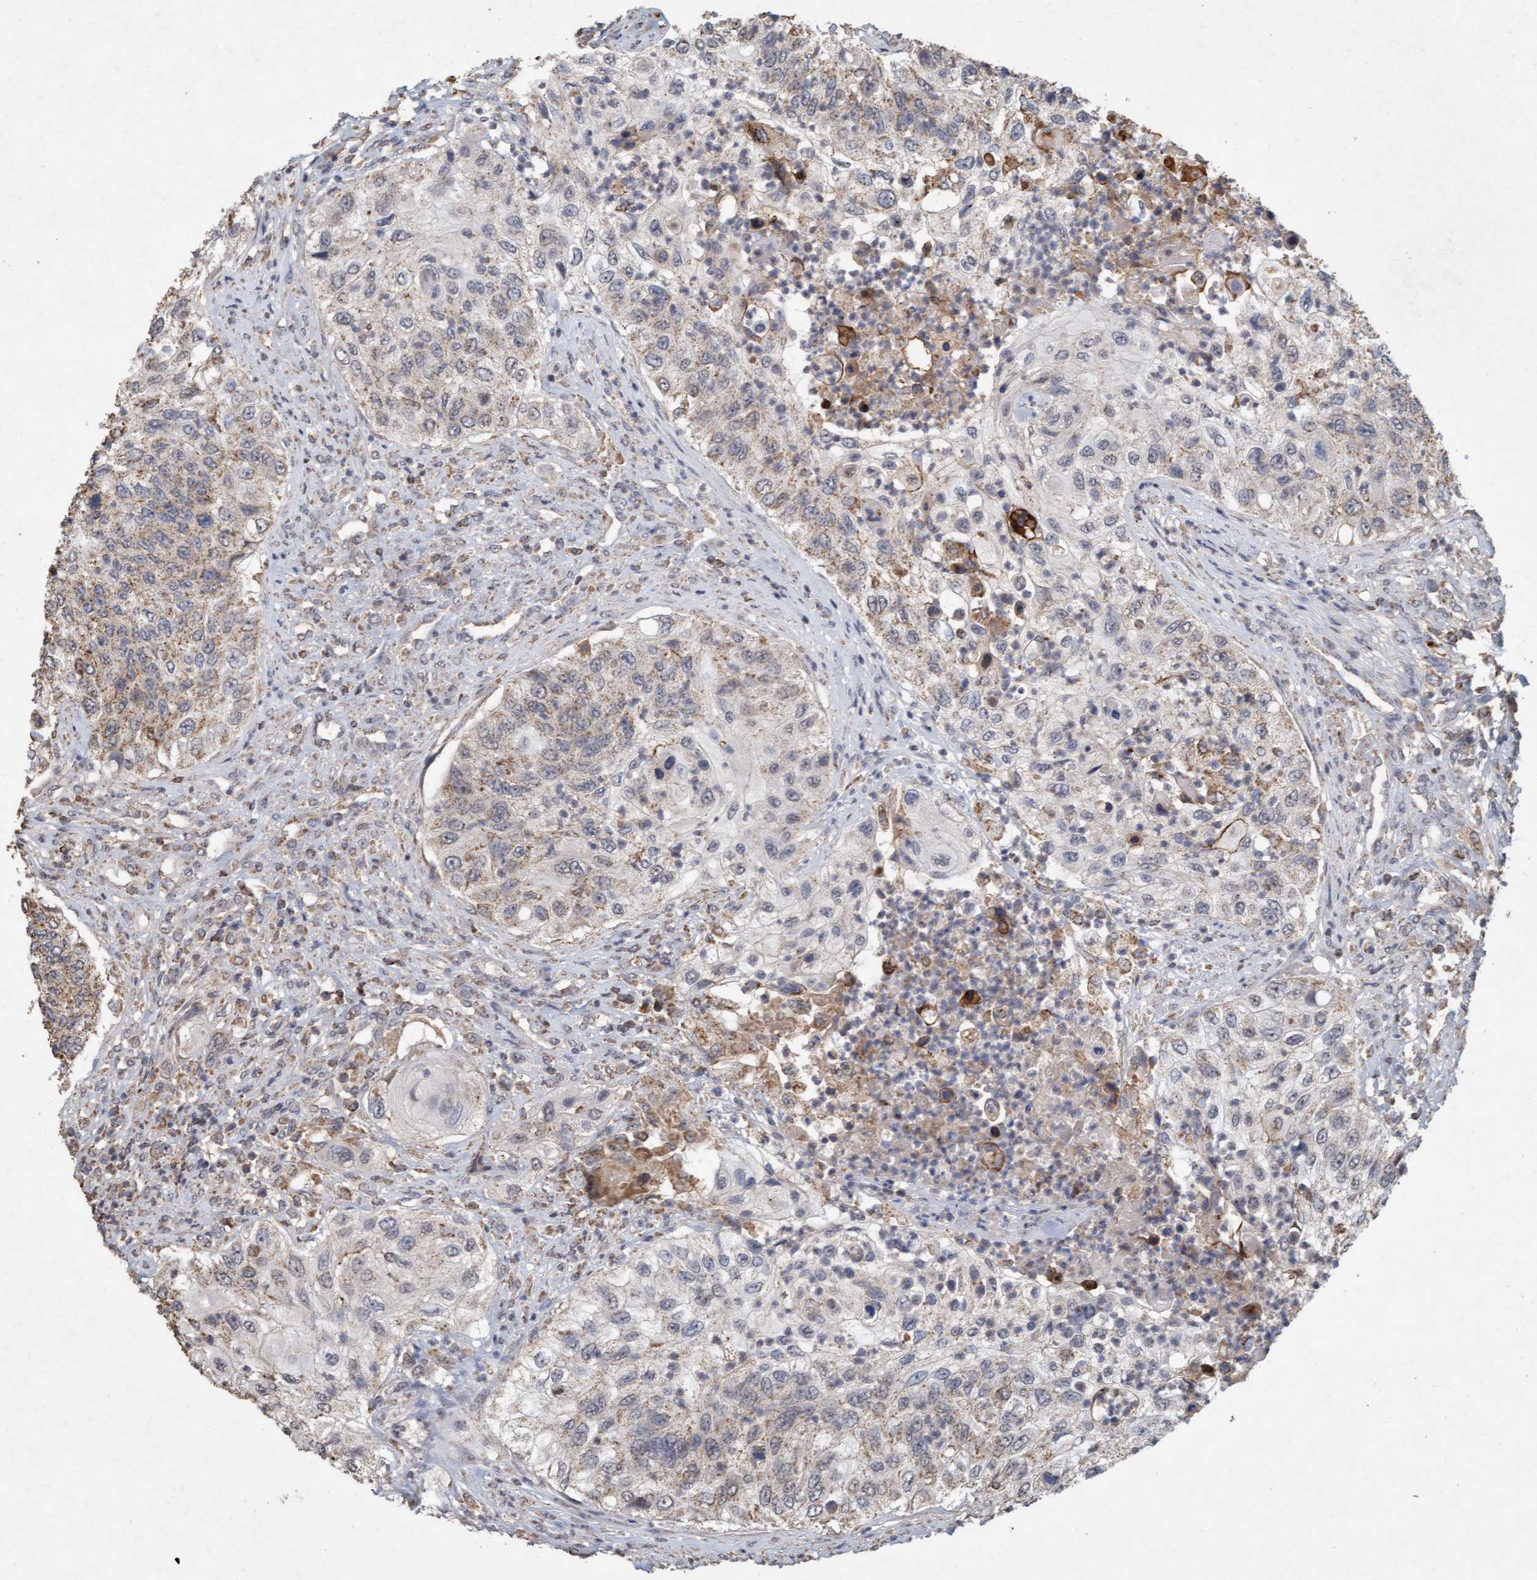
{"staining": {"intensity": "weak", "quantity": "25%-75%", "location": "cytoplasmic/membranous"}, "tissue": "urothelial cancer", "cell_type": "Tumor cells", "image_type": "cancer", "snomed": [{"axis": "morphology", "description": "Urothelial carcinoma, High grade"}, {"axis": "topography", "description": "Urinary bladder"}], "caption": "The image exhibits immunohistochemical staining of urothelial carcinoma (high-grade). There is weak cytoplasmic/membranous expression is appreciated in approximately 25%-75% of tumor cells.", "gene": "VSIG8", "patient": {"sex": "female", "age": 60}}